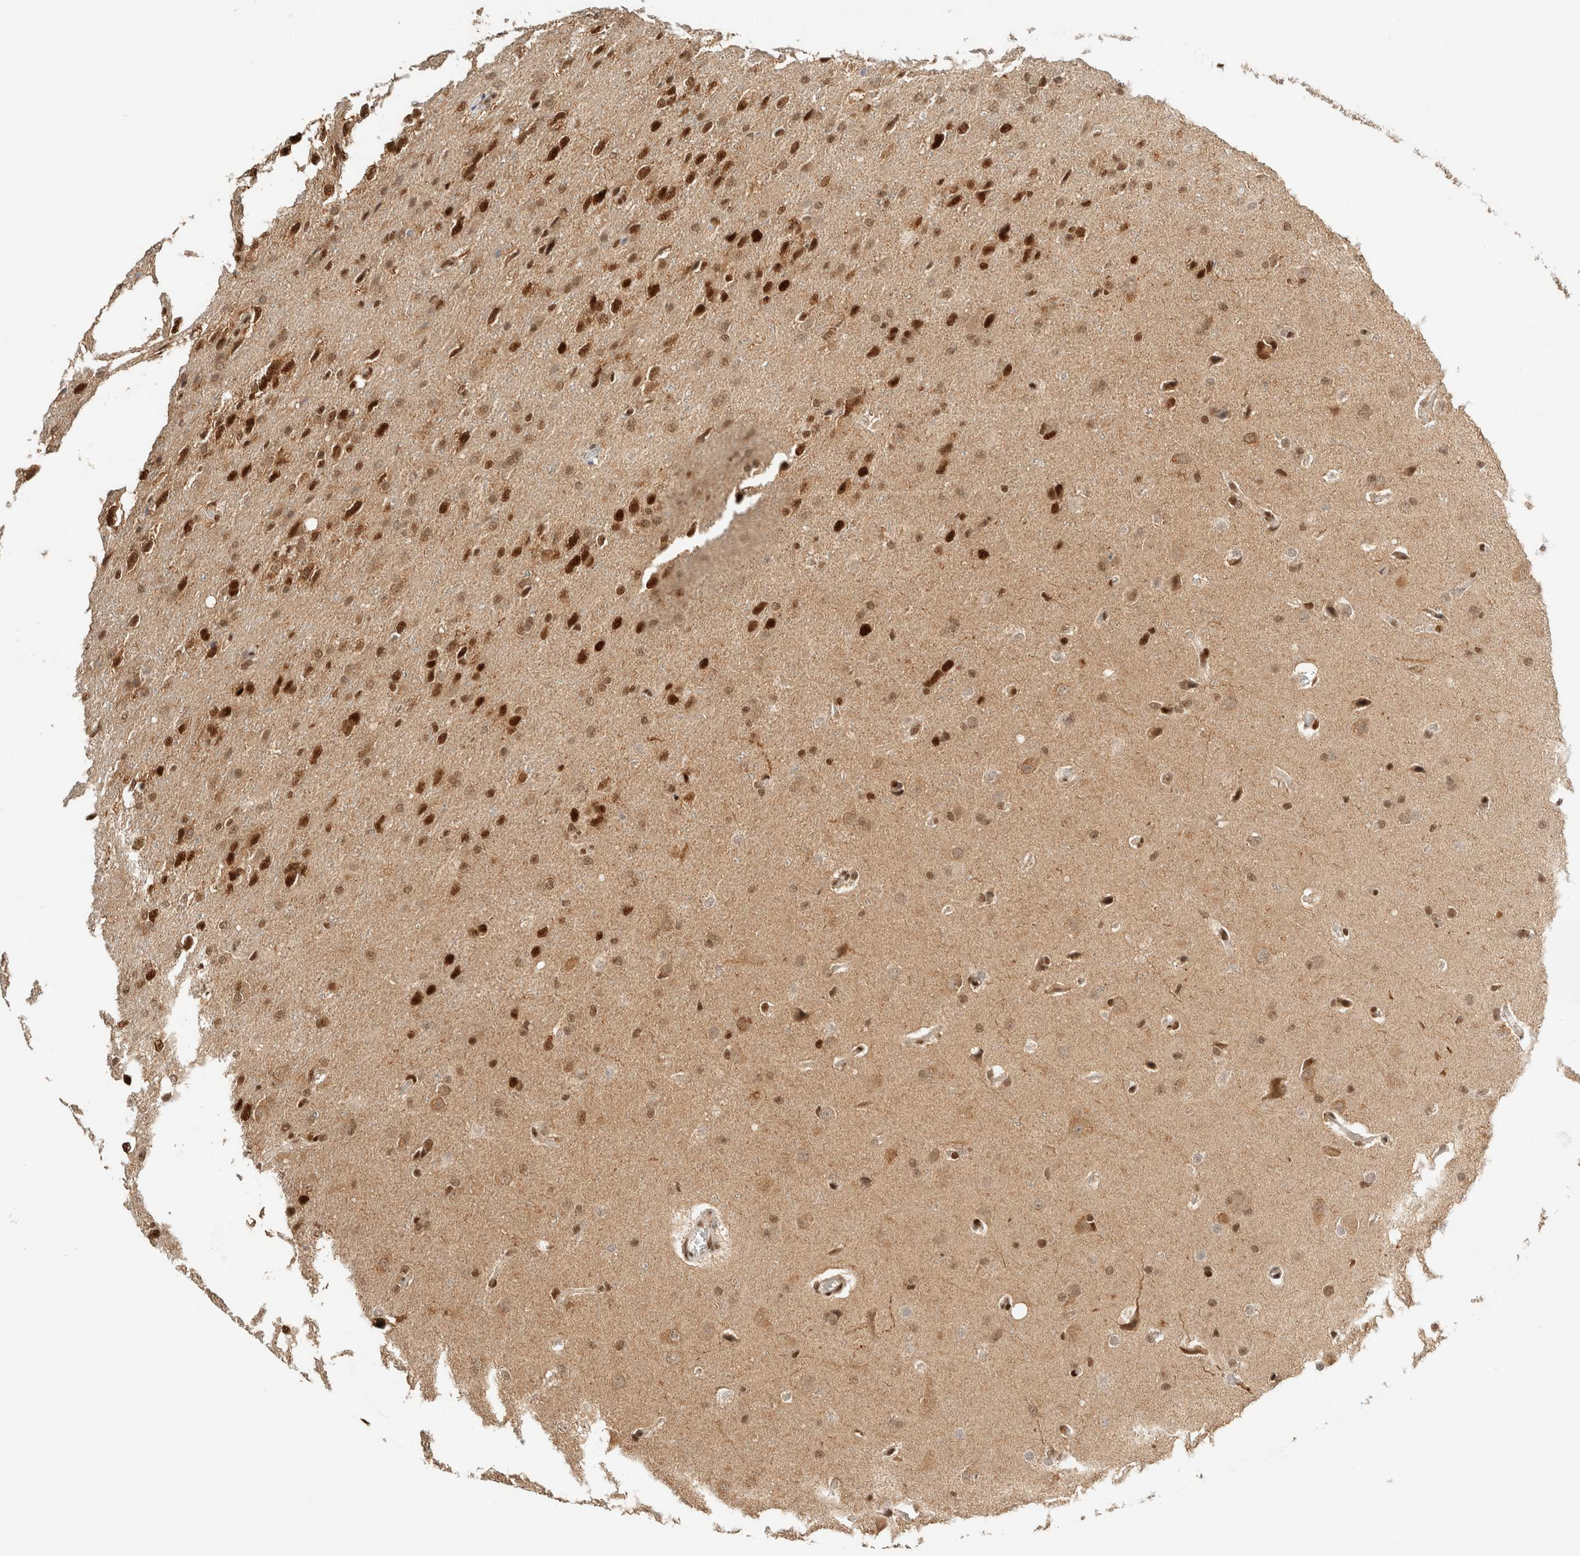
{"staining": {"intensity": "strong", "quantity": ">75%", "location": "nuclear"}, "tissue": "glioma", "cell_type": "Tumor cells", "image_type": "cancer", "snomed": [{"axis": "morphology", "description": "Glioma, malignant, High grade"}, {"axis": "topography", "description": "Brain"}], "caption": "Tumor cells display high levels of strong nuclear positivity in about >75% of cells in human malignant glioma (high-grade).", "gene": "ZNF768", "patient": {"sex": "female", "age": 58}}